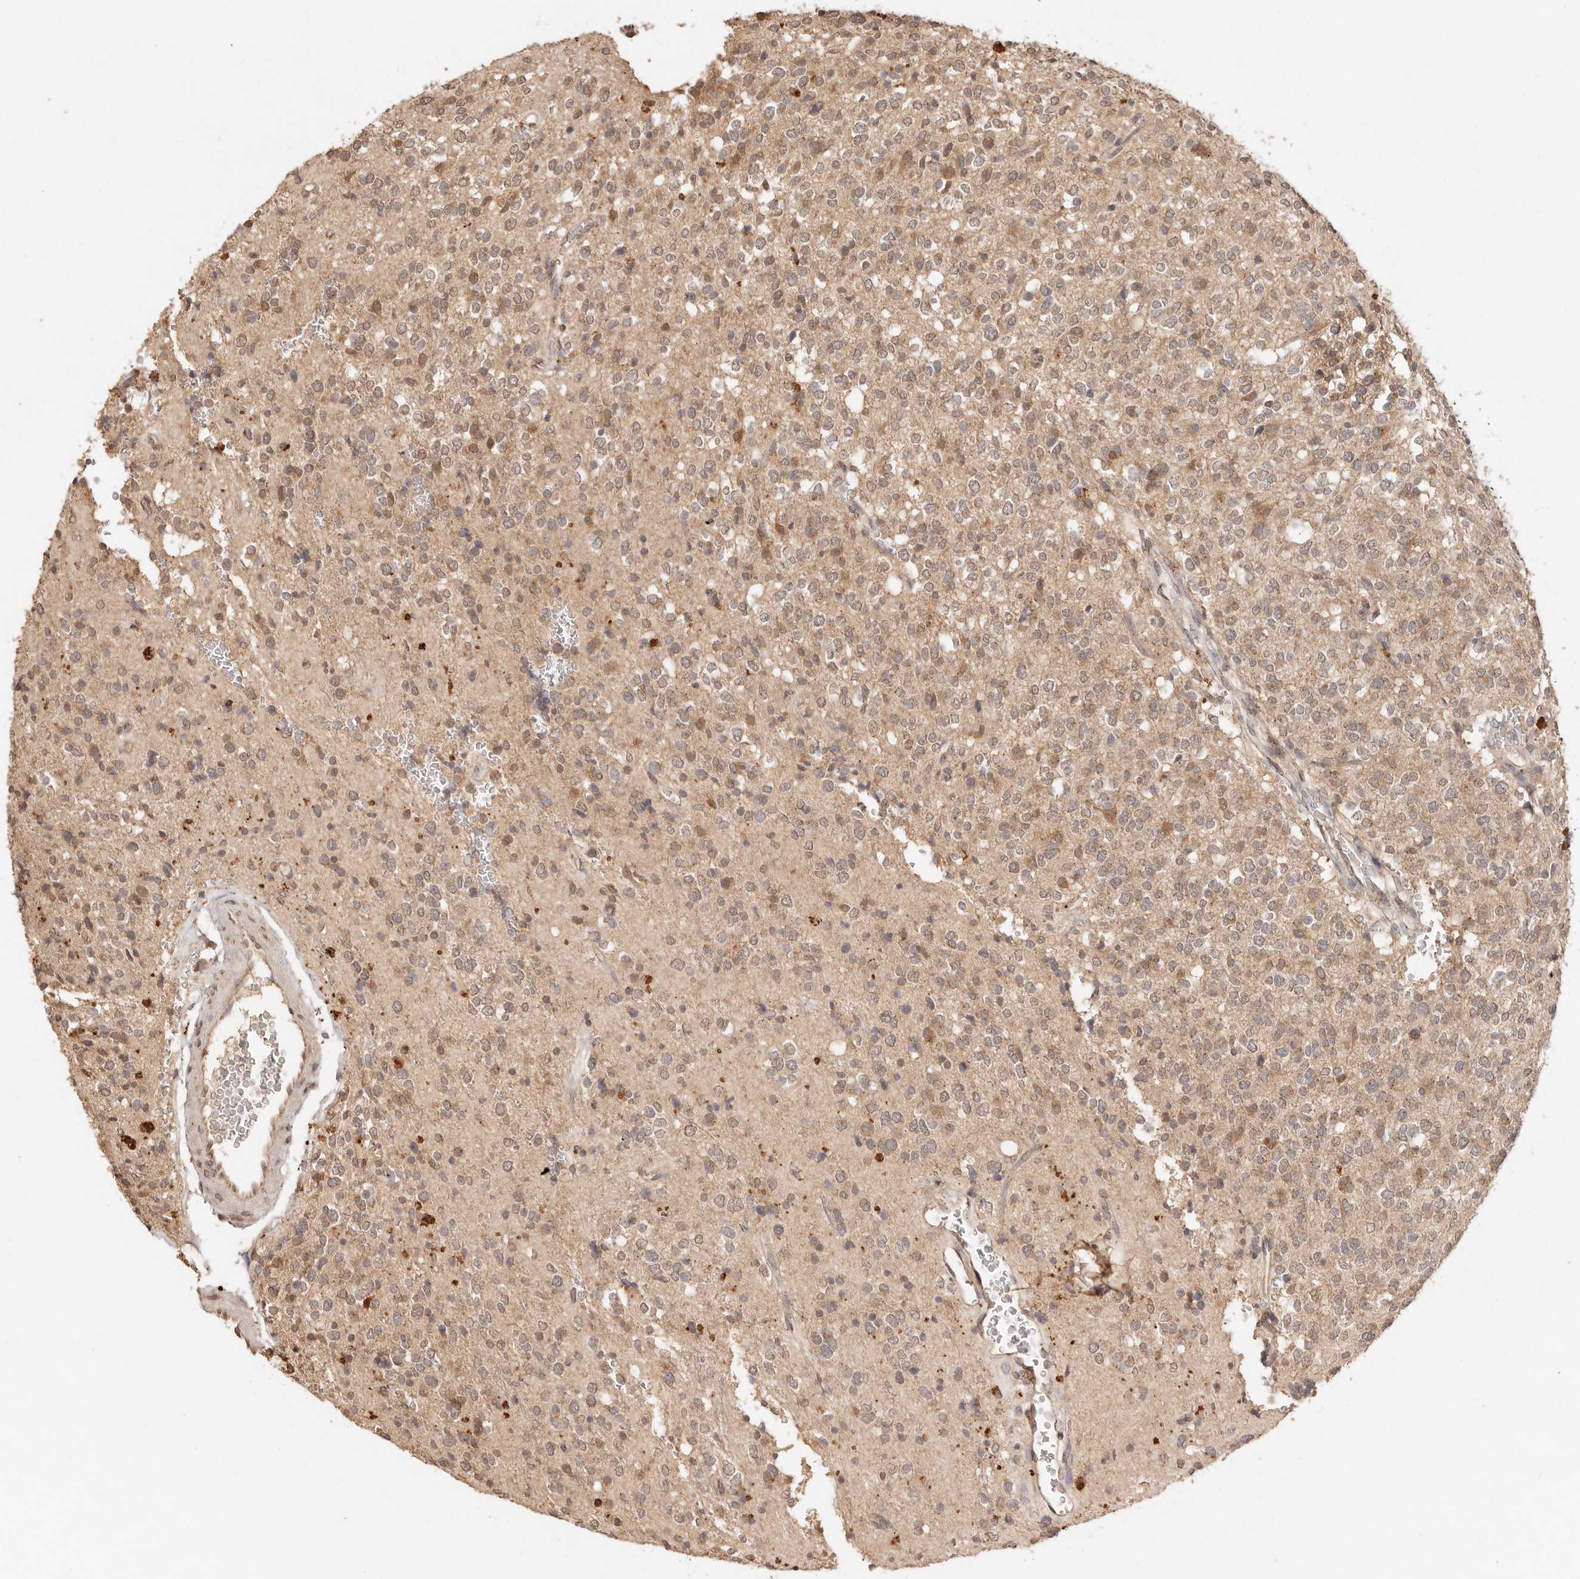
{"staining": {"intensity": "weak", "quantity": "<25%", "location": "nuclear"}, "tissue": "glioma", "cell_type": "Tumor cells", "image_type": "cancer", "snomed": [{"axis": "morphology", "description": "Glioma, malignant, High grade"}, {"axis": "topography", "description": "Brain"}], "caption": "IHC image of human malignant high-grade glioma stained for a protein (brown), which demonstrates no expression in tumor cells.", "gene": "LMO4", "patient": {"sex": "male", "age": 34}}